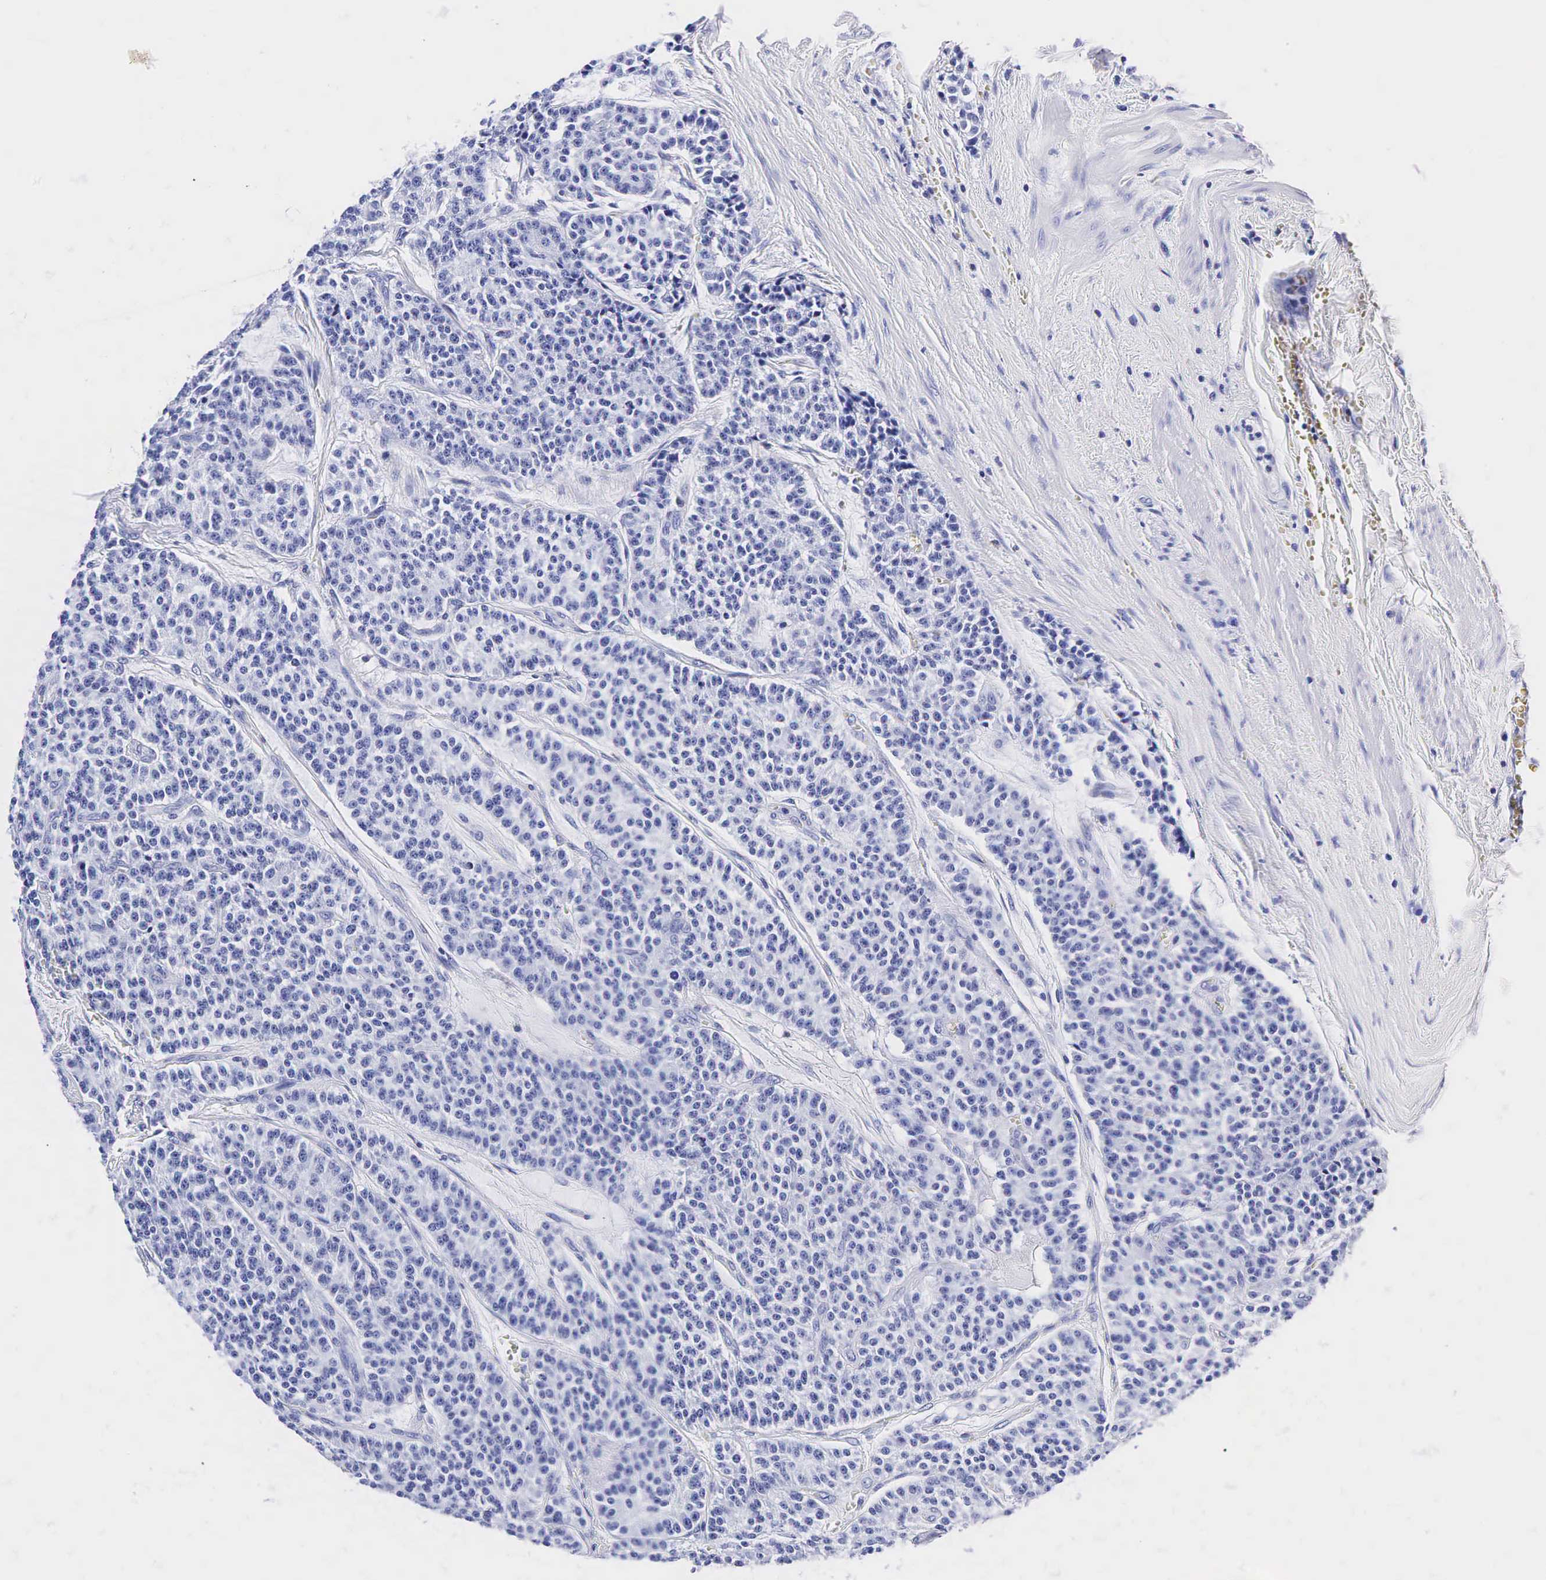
{"staining": {"intensity": "negative", "quantity": "none", "location": "none"}, "tissue": "carcinoid", "cell_type": "Tumor cells", "image_type": "cancer", "snomed": [{"axis": "morphology", "description": "Carcinoid, malignant, NOS"}, {"axis": "topography", "description": "Stomach"}], "caption": "An immunohistochemistry histopathology image of carcinoid (malignant) is shown. There is no staining in tumor cells of carcinoid (malignant).", "gene": "KLK3", "patient": {"sex": "female", "age": 76}}